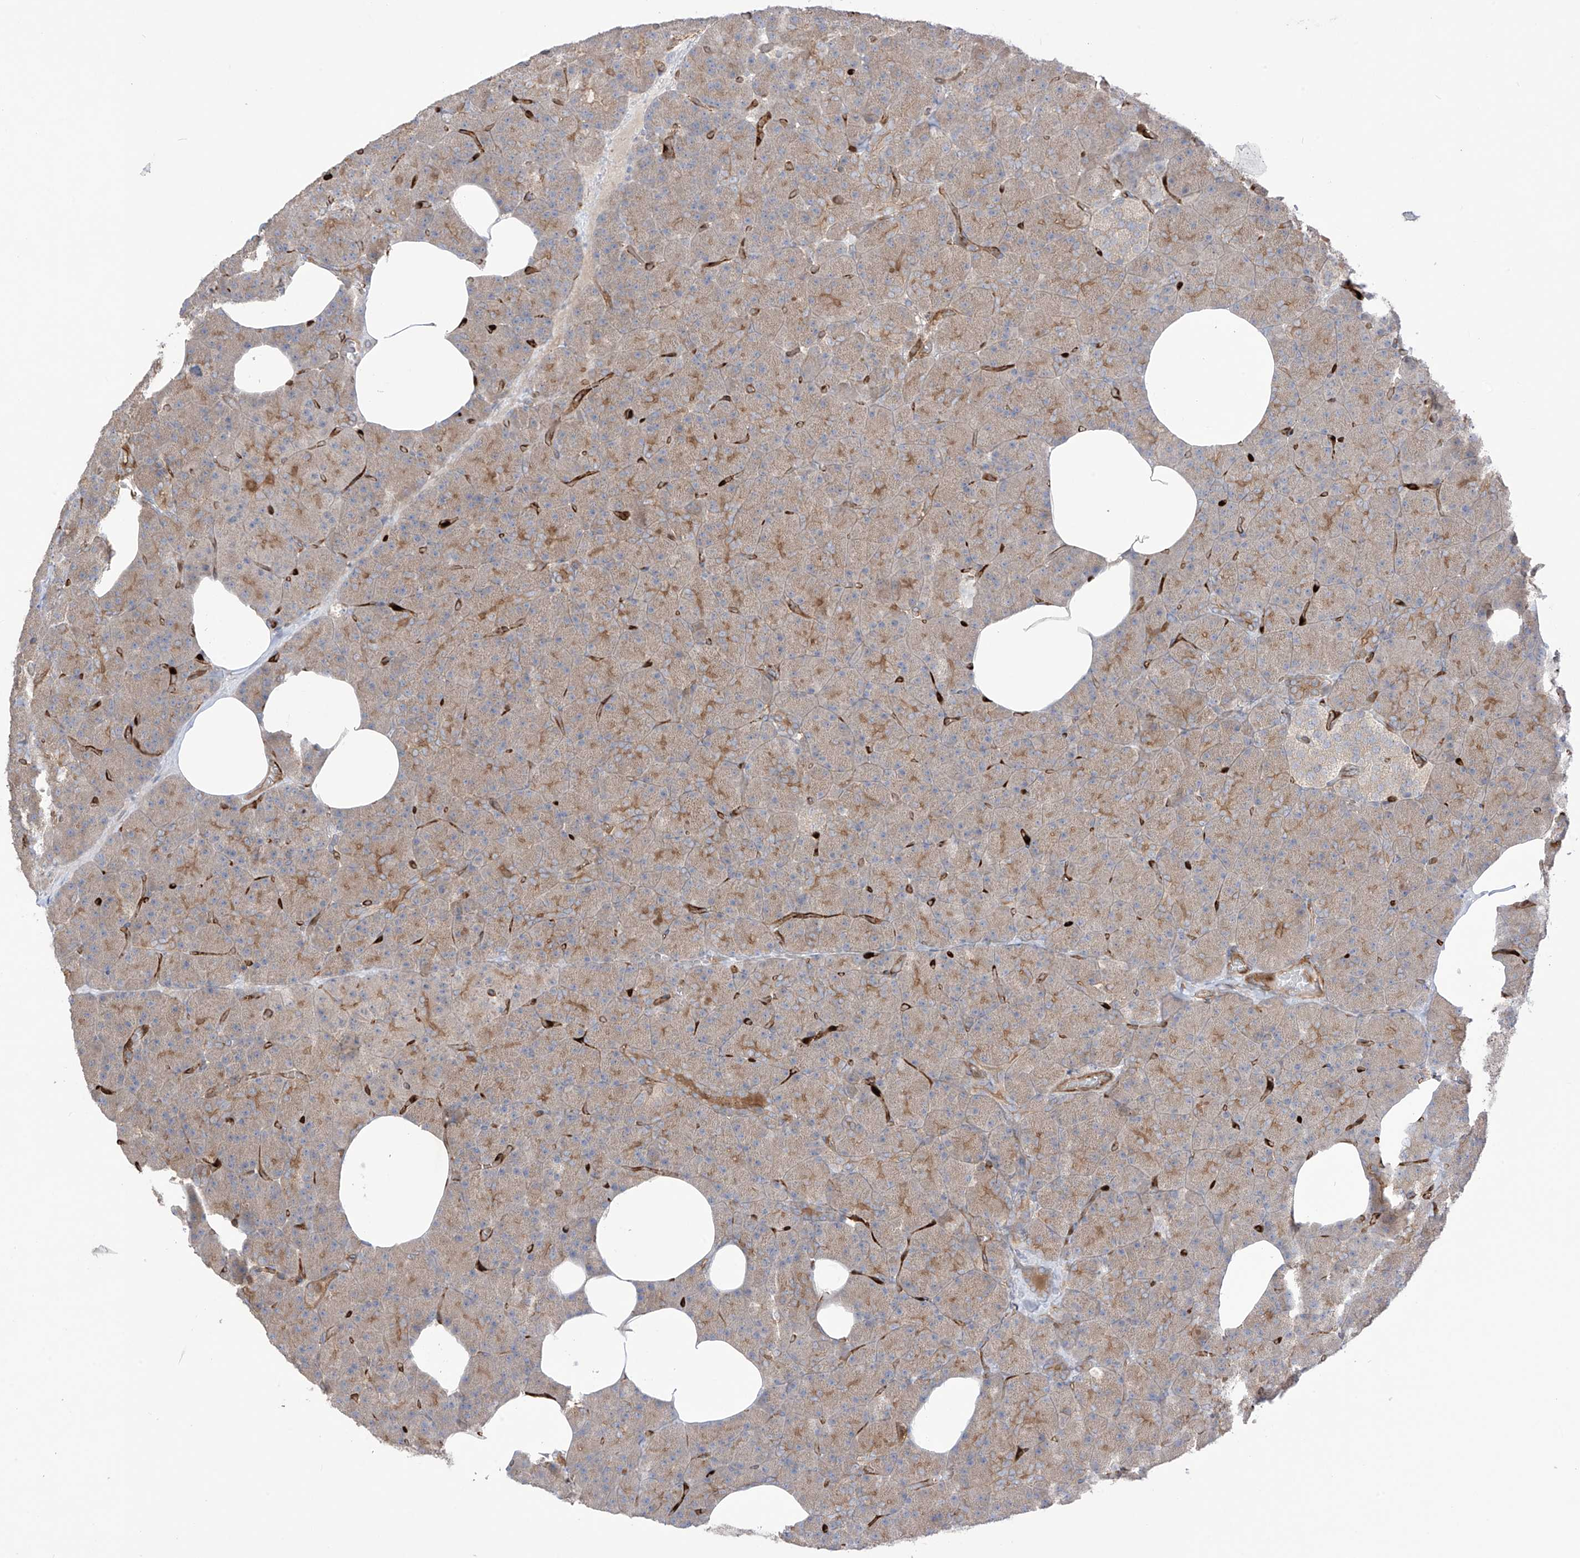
{"staining": {"intensity": "moderate", "quantity": "25%-75%", "location": "cytoplasmic/membranous"}, "tissue": "pancreas", "cell_type": "Exocrine glandular cells", "image_type": "normal", "snomed": [{"axis": "morphology", "description": "Normal tissue, NOS"}, {"axis": "morphology", "description": "Carcinoid, malignant, NOS"}, {"axis": "topography", "description": "Pancreas"}], "caption": "IHC (DAB) staining of normal human pancreas exhibits moderate cytoplasmic/membranous protein positivity in about 25%-75% of exocrine glandular cells. Nuclei are stained in blue.", "gene": "TRMU", "patient": {"sex": "female", "age": 35}}